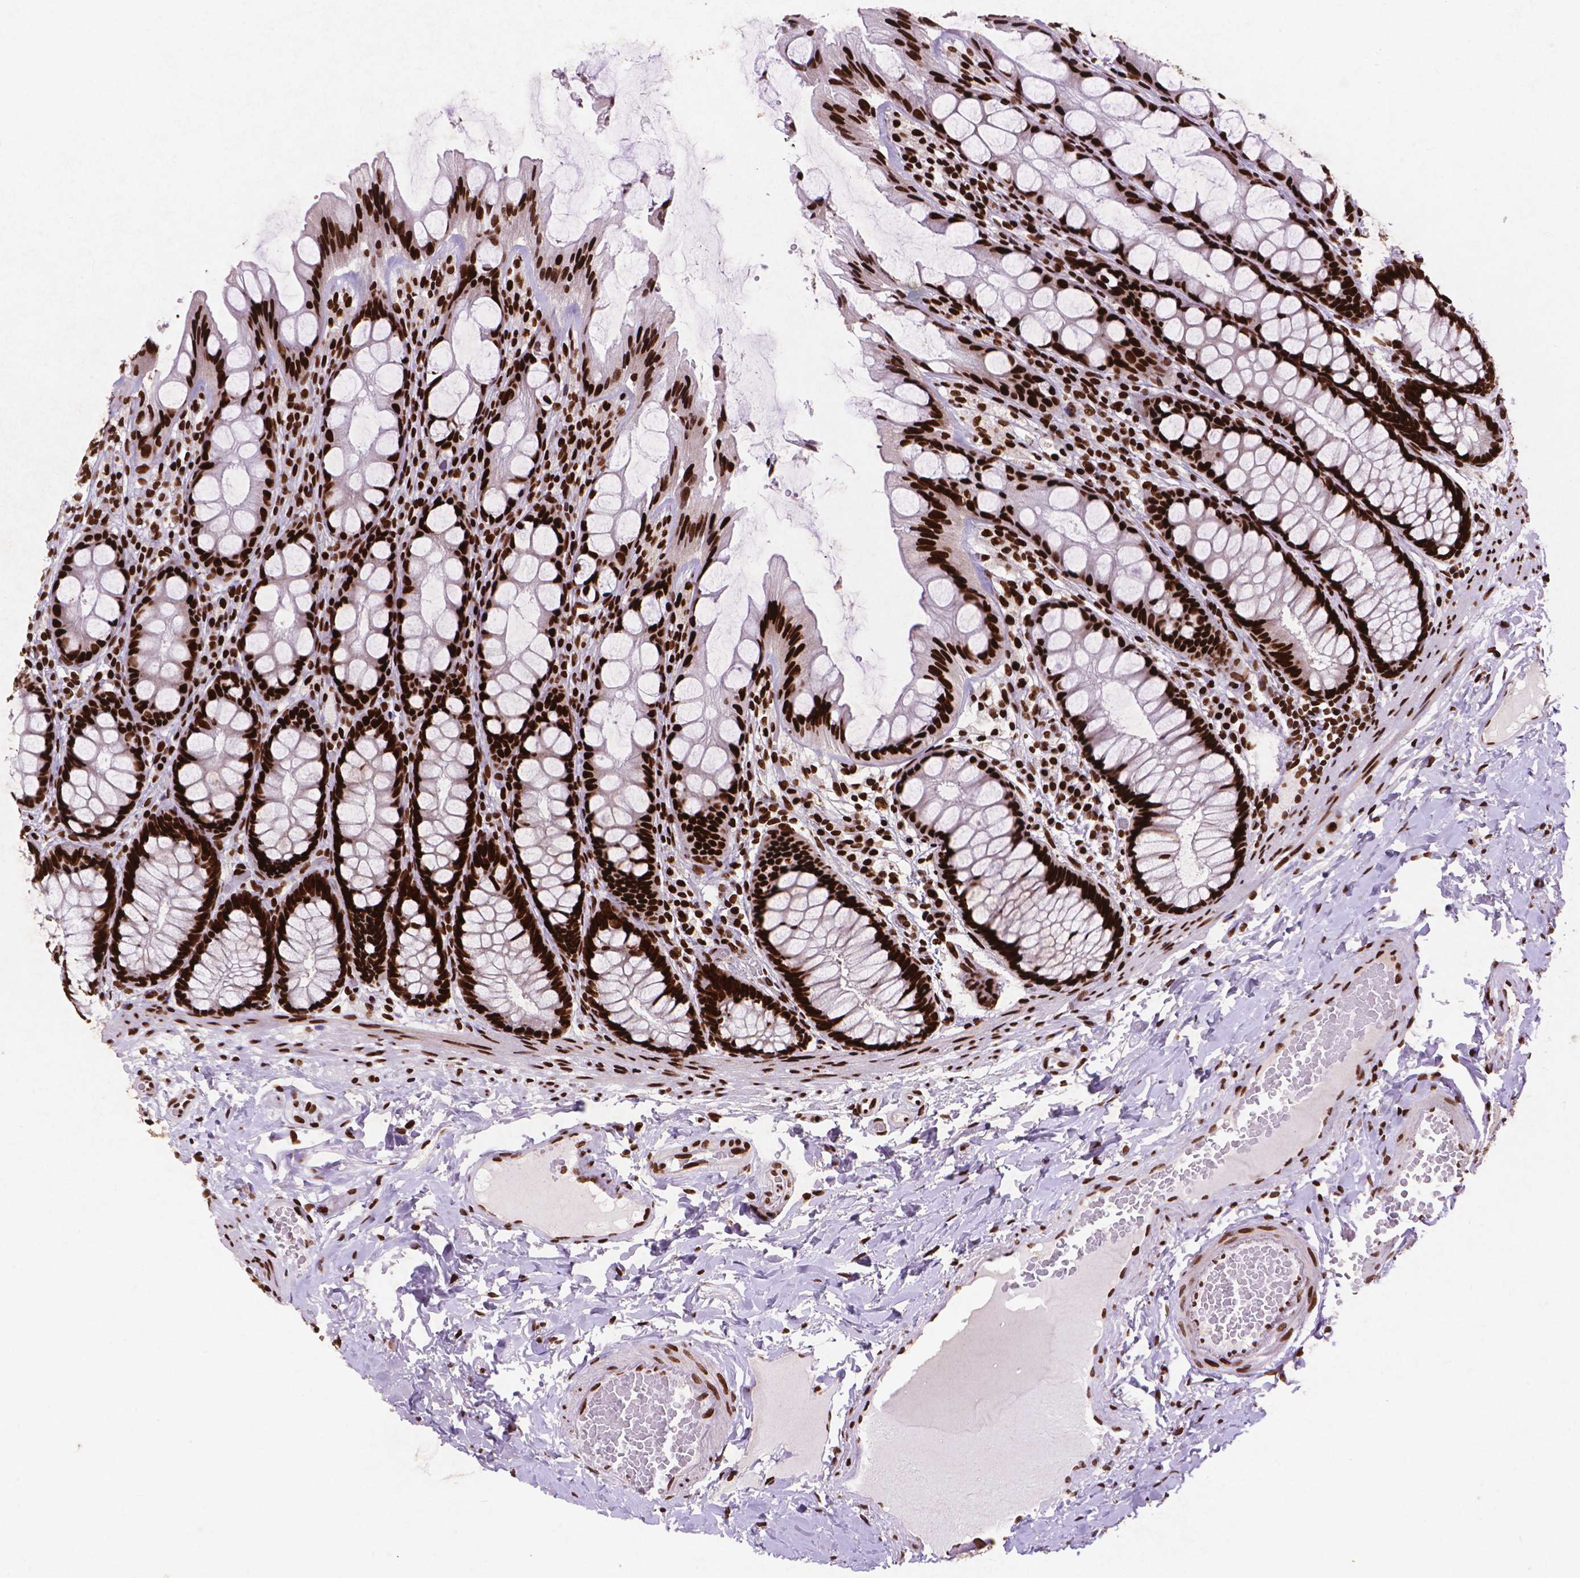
{"staining": {"intensity": "strong", "quantity": ">75%", "location": "nuclear"}, "tissue": "colon", "cell_type": "Endothelial cells", "image_type": "normal", "snomed": [{"axis": "morphology", "description": "Normal tissue, NOS"}, {"axis": "topography", "description": "Colon"}], "caption": "High-power microscopy captured an immunohistochemistry histopathology image of unremarkable colon, revealing strong nuclear positivity in about >75% of endothelial cells. The staining is performed using DAB (3,3'-diaminobenzidine) brown chromogen to label protein expression. The nuclei are counter-stained blue using hematoxylin.", "gene": "CITED2", "patient": {"sex": "male", "age": 47}}